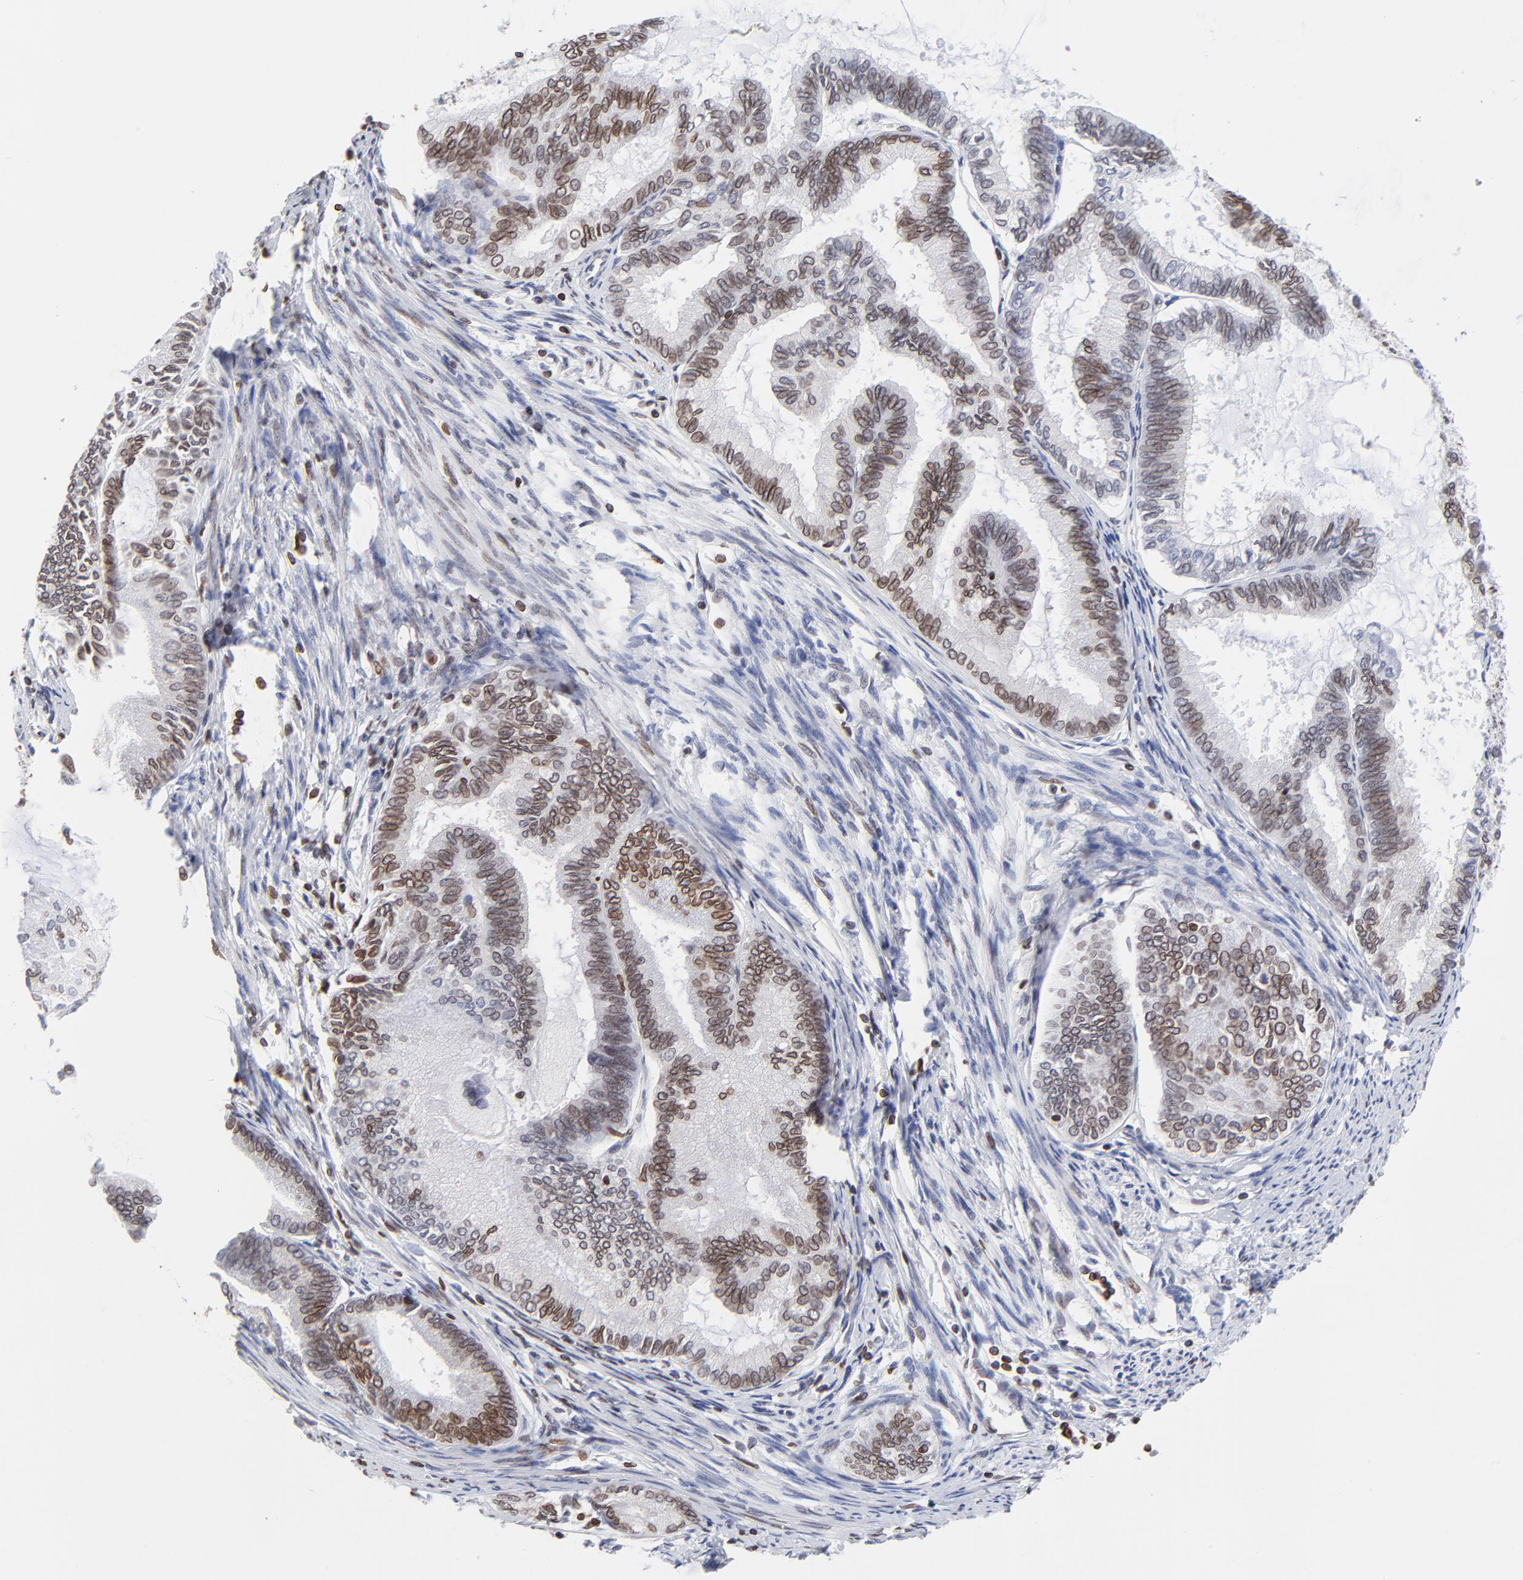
{"staining": {"intensity": "strong", "quantity": ">75%", "location": "cytoplasmic/membranous,nuclear"}, "tissue": "endometrial cancer", "cell_type": "Tumor cells", "image_type": "cancer", "snomed": [{"axis": "morphology", "description": "Adenocarcinoma, NOS"}, {"axis": "topography", "description": "Endometrium"}], "caption": "Brown immunohistochemical staining in adenocarcinoma (endometrial) reveals strong cytoplasmic/membranous and nuclear positivity in about >75% of tumor cells.", "gene": "THAP7", "patient": {"sex": "female", "age": 86}}